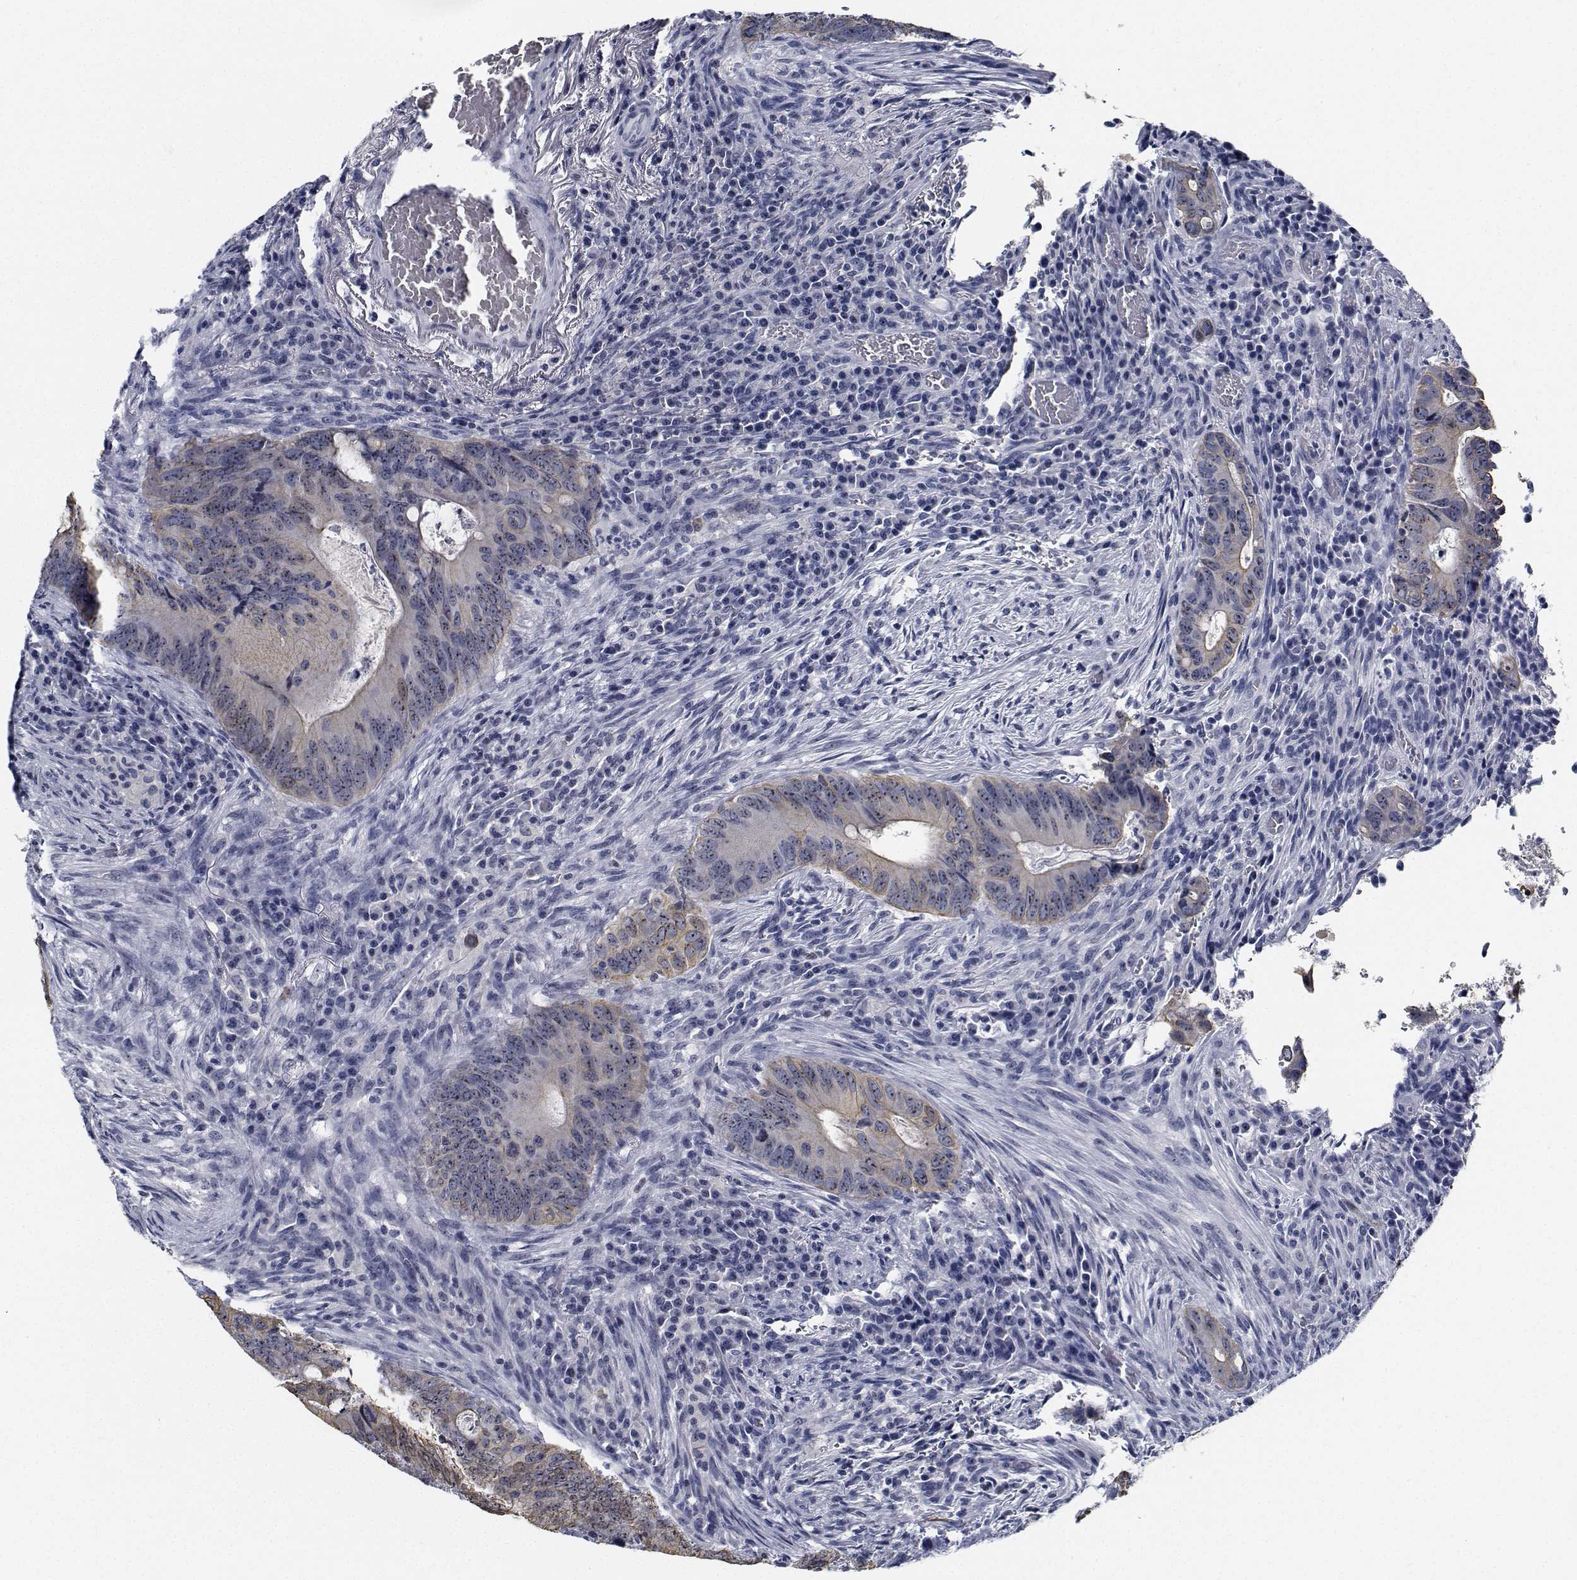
{"staining": {"intensity": "negative", "quantity": "none", "location": "none"}, "tissue": "colorectal cancer", "cell_type": "Tumor cells", "image_type": "cancer", "snomed": [{"axis": "morphology", "description": "Adenocarcinoma, NOS"}, {"axis": "topography", "description": "Colon"}], "caption": "Tumor cells show no significant protein positivity in colorectal cancer.", "gene": "NVL", "patient": {"sex": "female", "age": 74}}